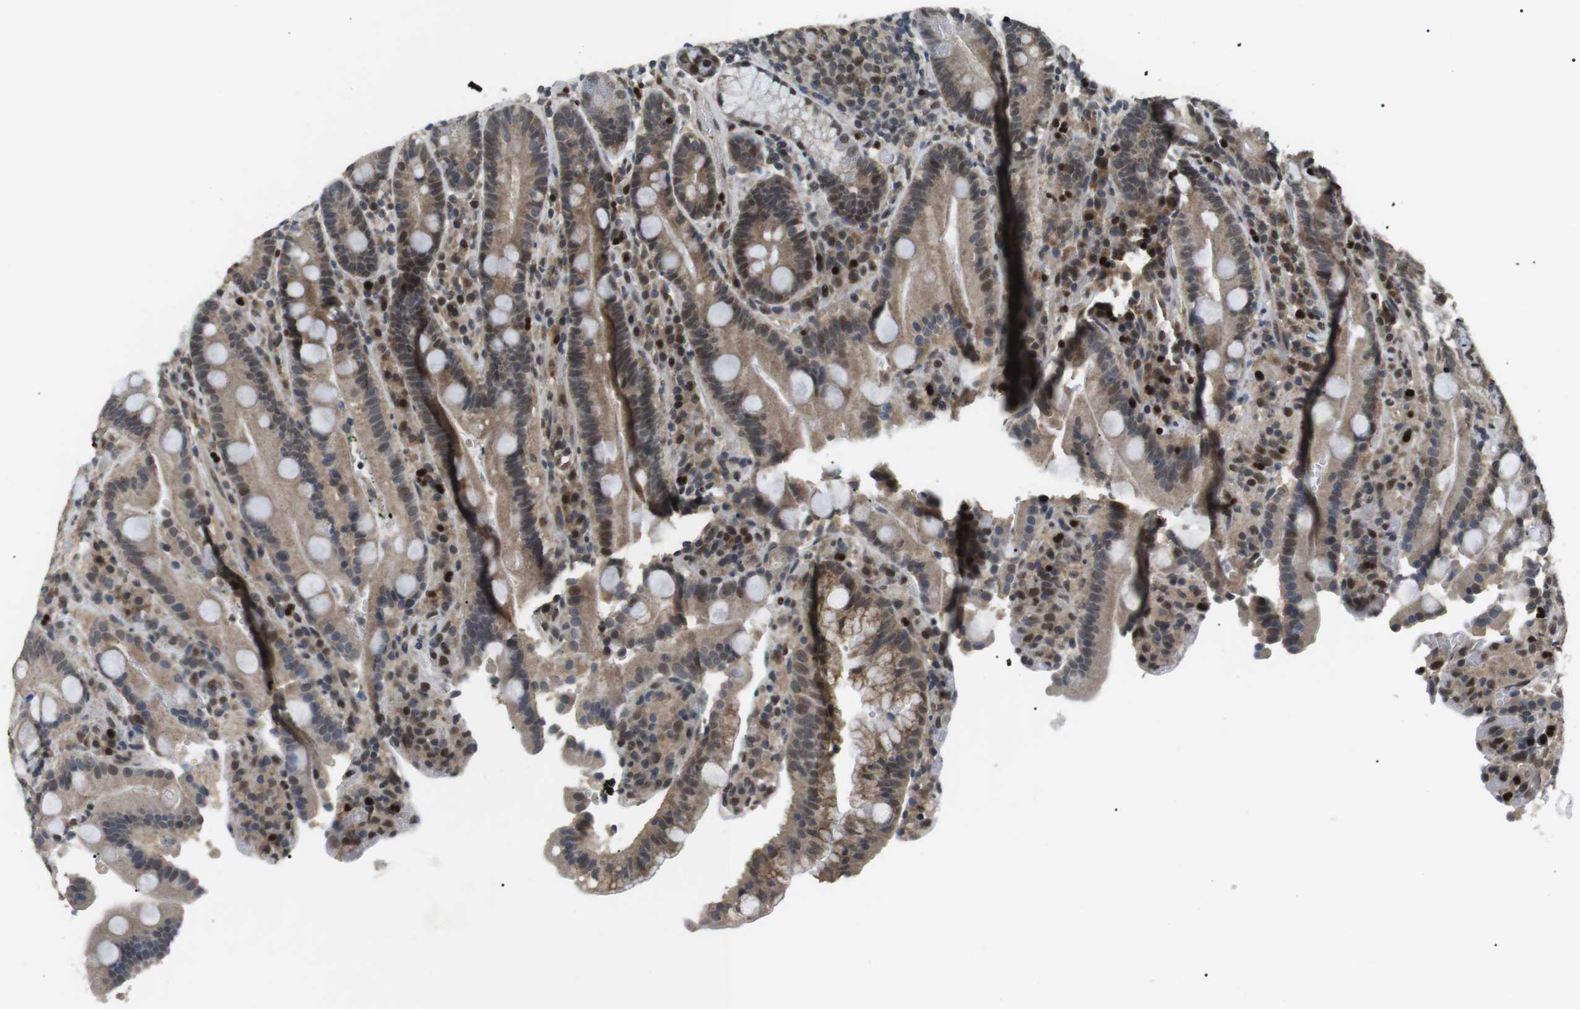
{"staining": {"intensity": "weak", "quantity": "25%-75%", "location": "cytoplasmic/membranous,nuclear"}, "tissue": "duodenum", "cell_type": "Glandular cells", "image_type": "normal", "snomed": [{"axis": "morphology", "description": "Normal tissue, NOS"}, {"axis": "topography", "description": "Small intestine, NOS"}], "caption": "This histopathology image displays IHC staining of normal human duodenum, with low weak cytoplasmic/membranous,nuclear positivity in about 25%-75% of glandular cells.", "gene": "ORAI3", "patient": {"sex": "female", "age": 71}}